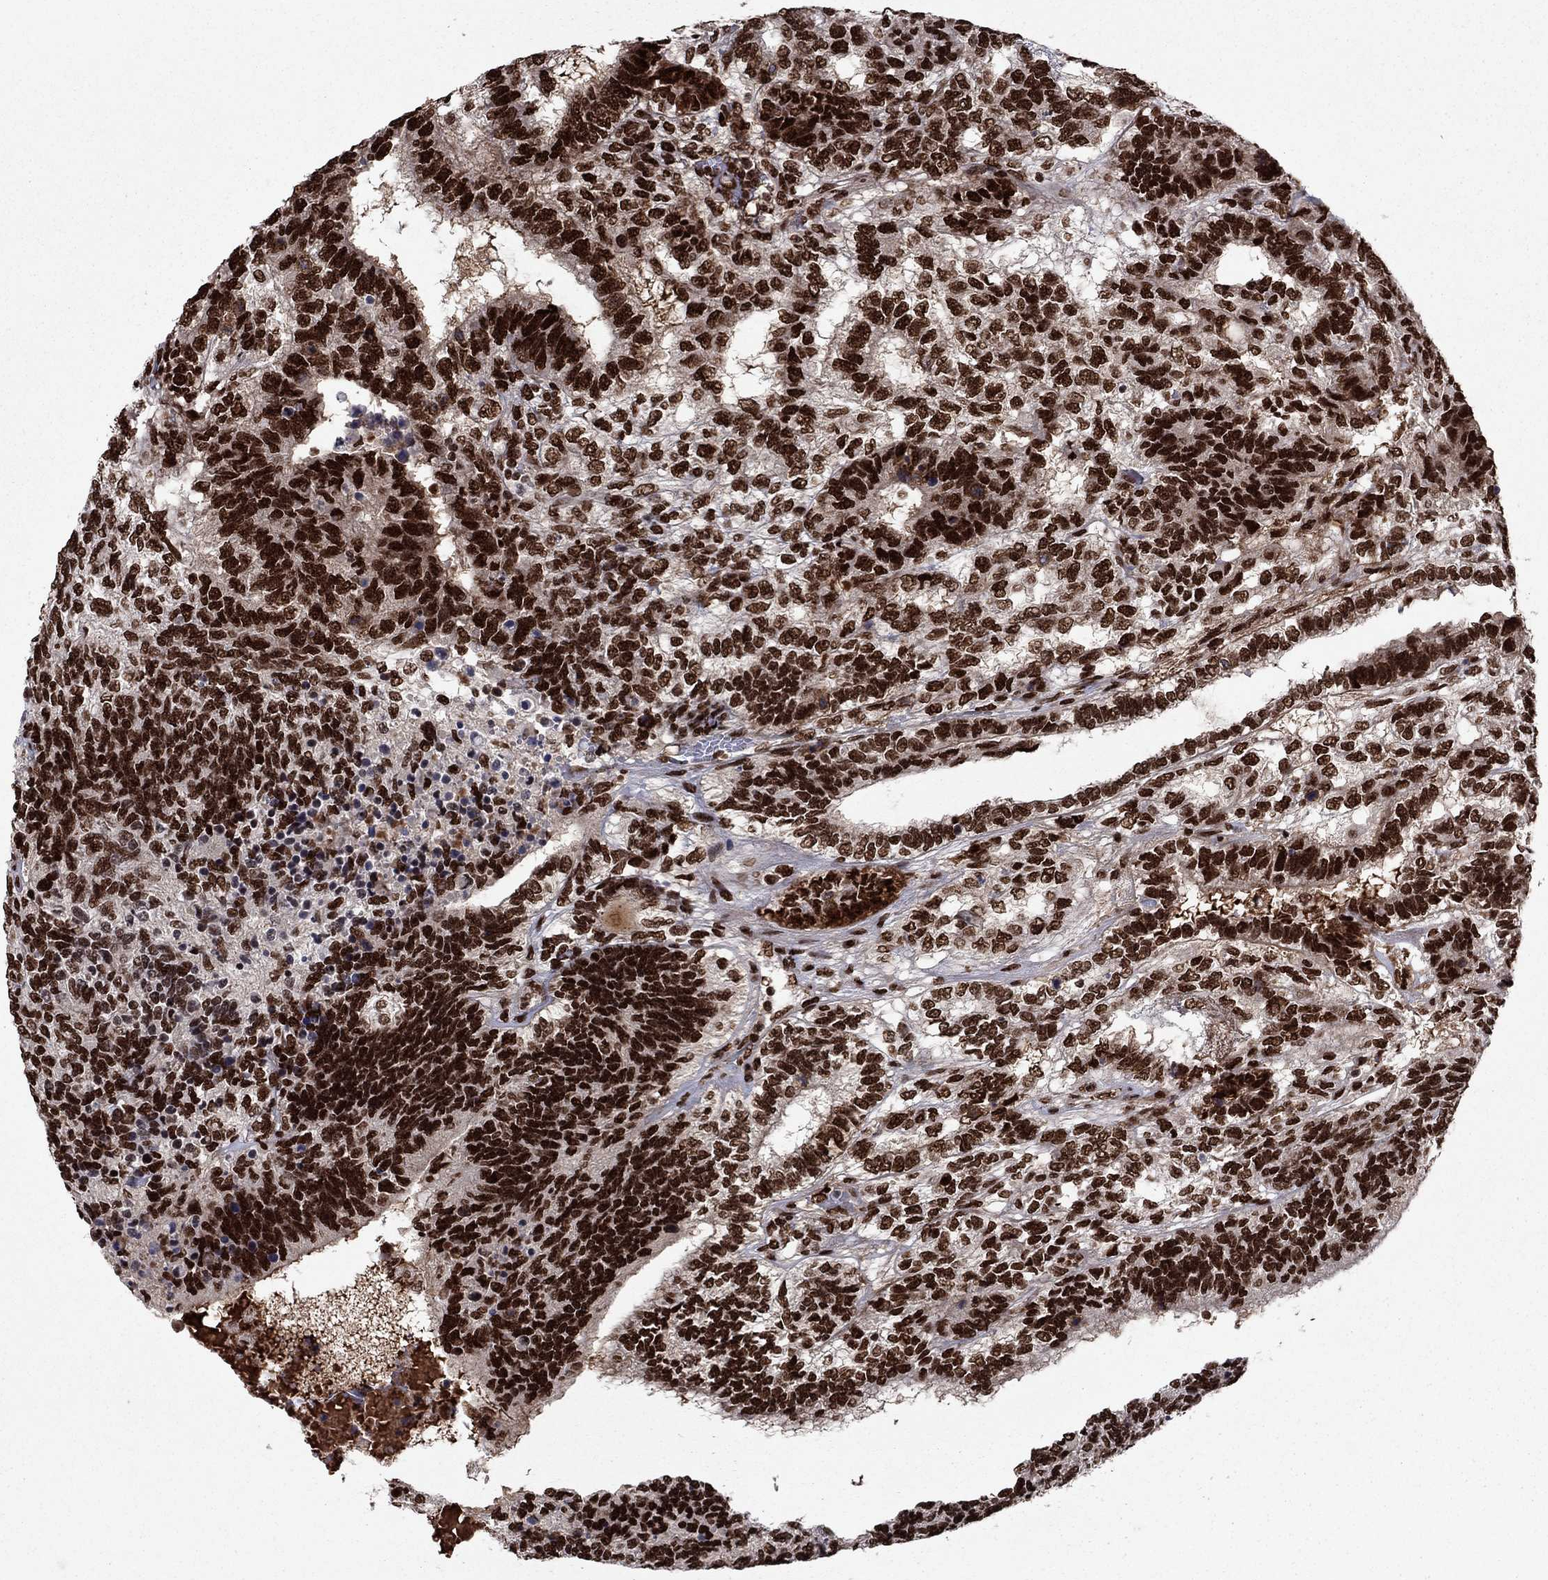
{"staining": {"intensity": "strong", "quantity": ">75%", "location": "nuclear"}, "tissue": "testis cancer", "cell_type": "Tumor cells", "image_type": "cancer", "snomed": [{"axis": "morphology", "description": "Seminoma, NOS"}, {"axis": "morphology", "description": "Carcinoma, Embryonal, NOS"}, {"axis": "topography", "description": "Testis"}], "caption": "This histopathology image displays testis seminoma stained with immunohistochemistry to label a protein in brown. The nuclear of tumor cells show strong positivity for the protein. Nuclei are counter-stained blue.", "gene": "USP54", "patient": {"sex": "male", "age": 41}}